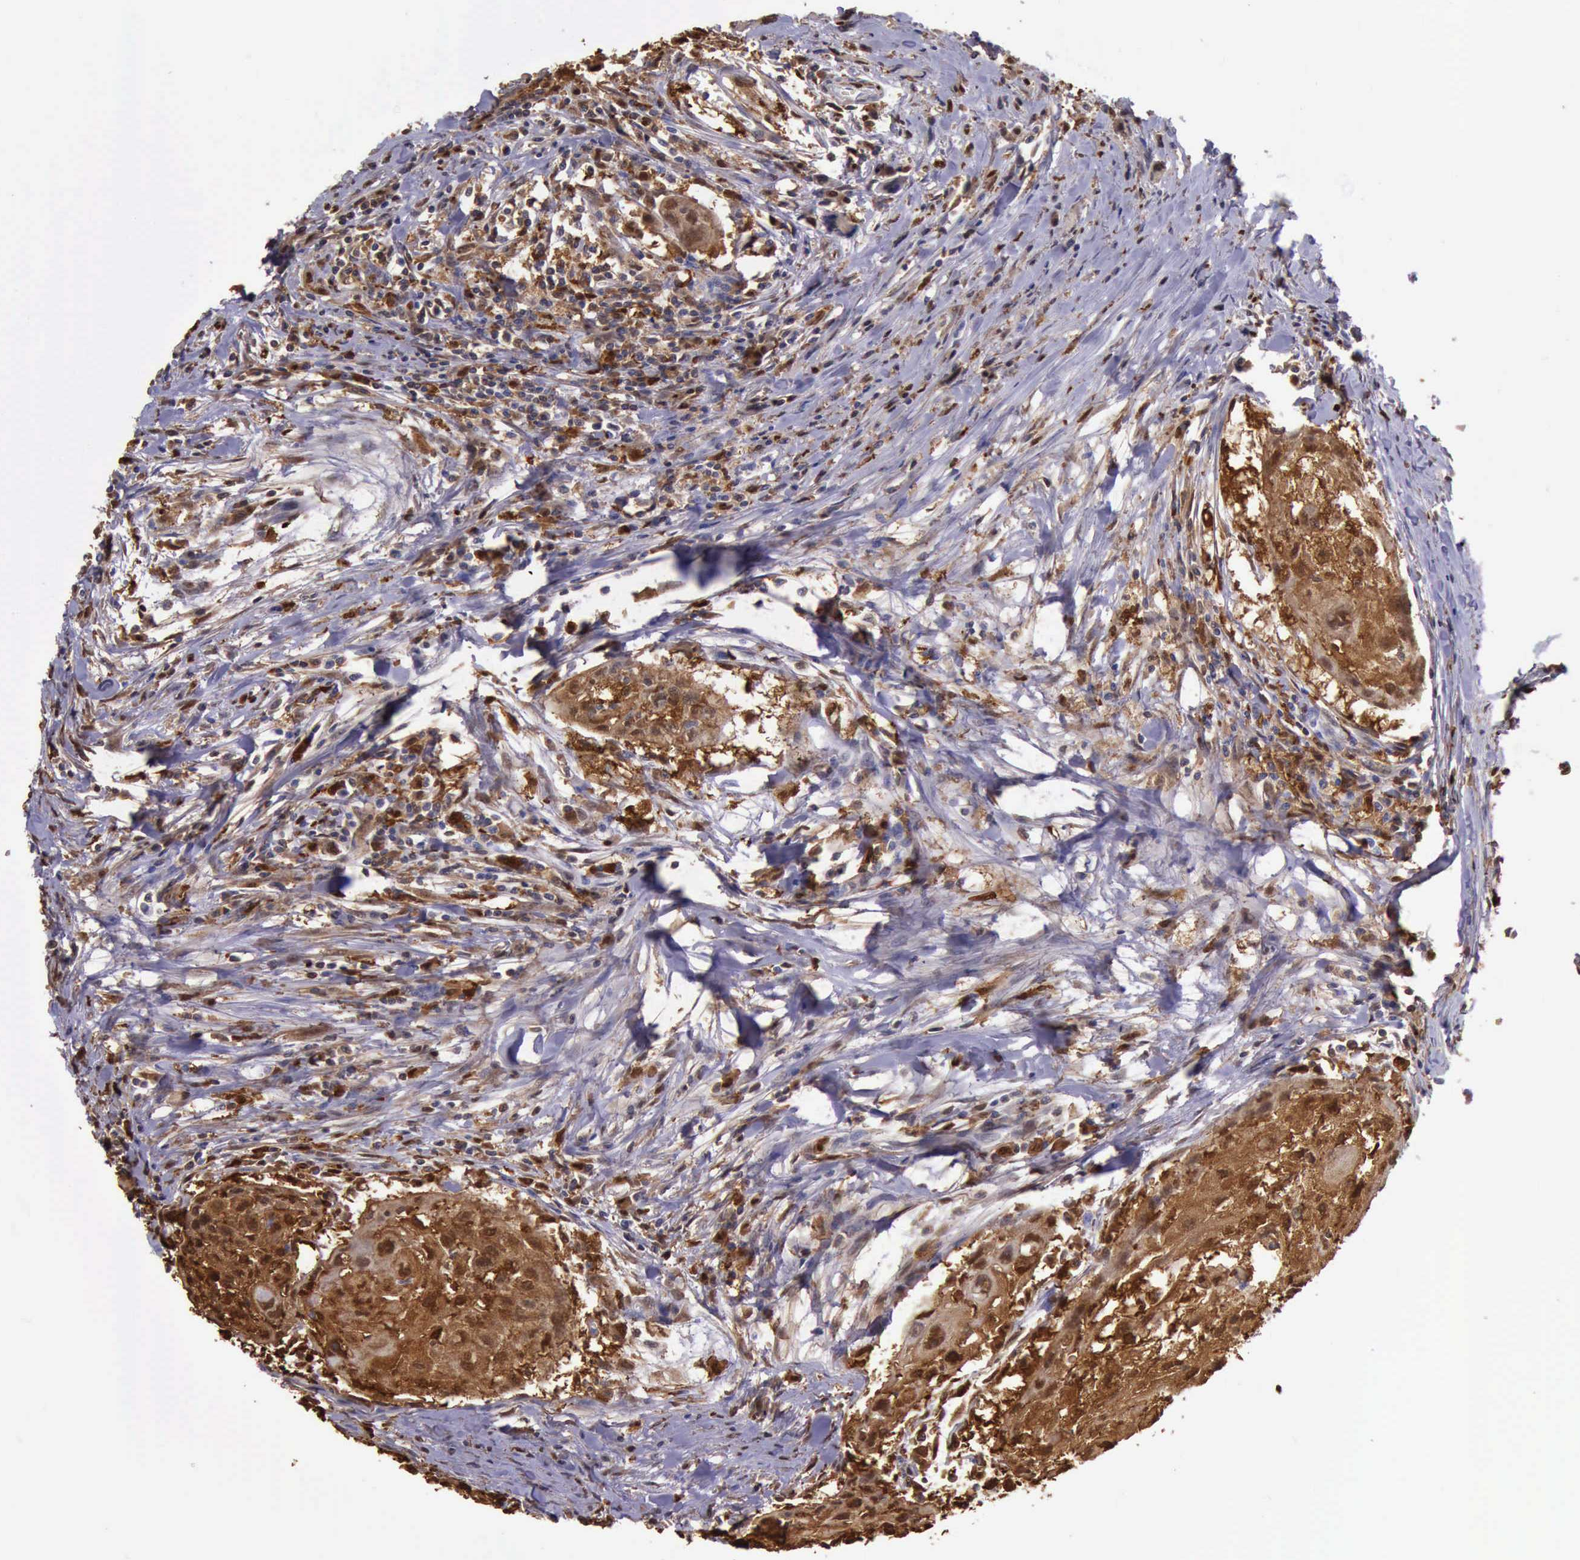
{"staining": {"intensity": "strong", "quantity": "25%-75%", "location": "cytoplasmic/membranous,nuclear"}, "tissue": "head and neck cancer", "cell_type": "Tumor cells", "image_type": "cancer", "snomed": [{"axis": "morphology", "description": "Squamous cell carcinoma, NOS"}, {"axis": "topography", "description": "Head-Neck"}], "caption": "Squamous cell carcinoma (head and neck) was stained to show a protein in brown. There is high levels of strong cytoplasmic/membranous and nuclear positivity in about 25%-75% of tumor cells. Nuclei are stained in blue.", "gene": "TYMP", "patient": {"sex": "male", "age": 64}}